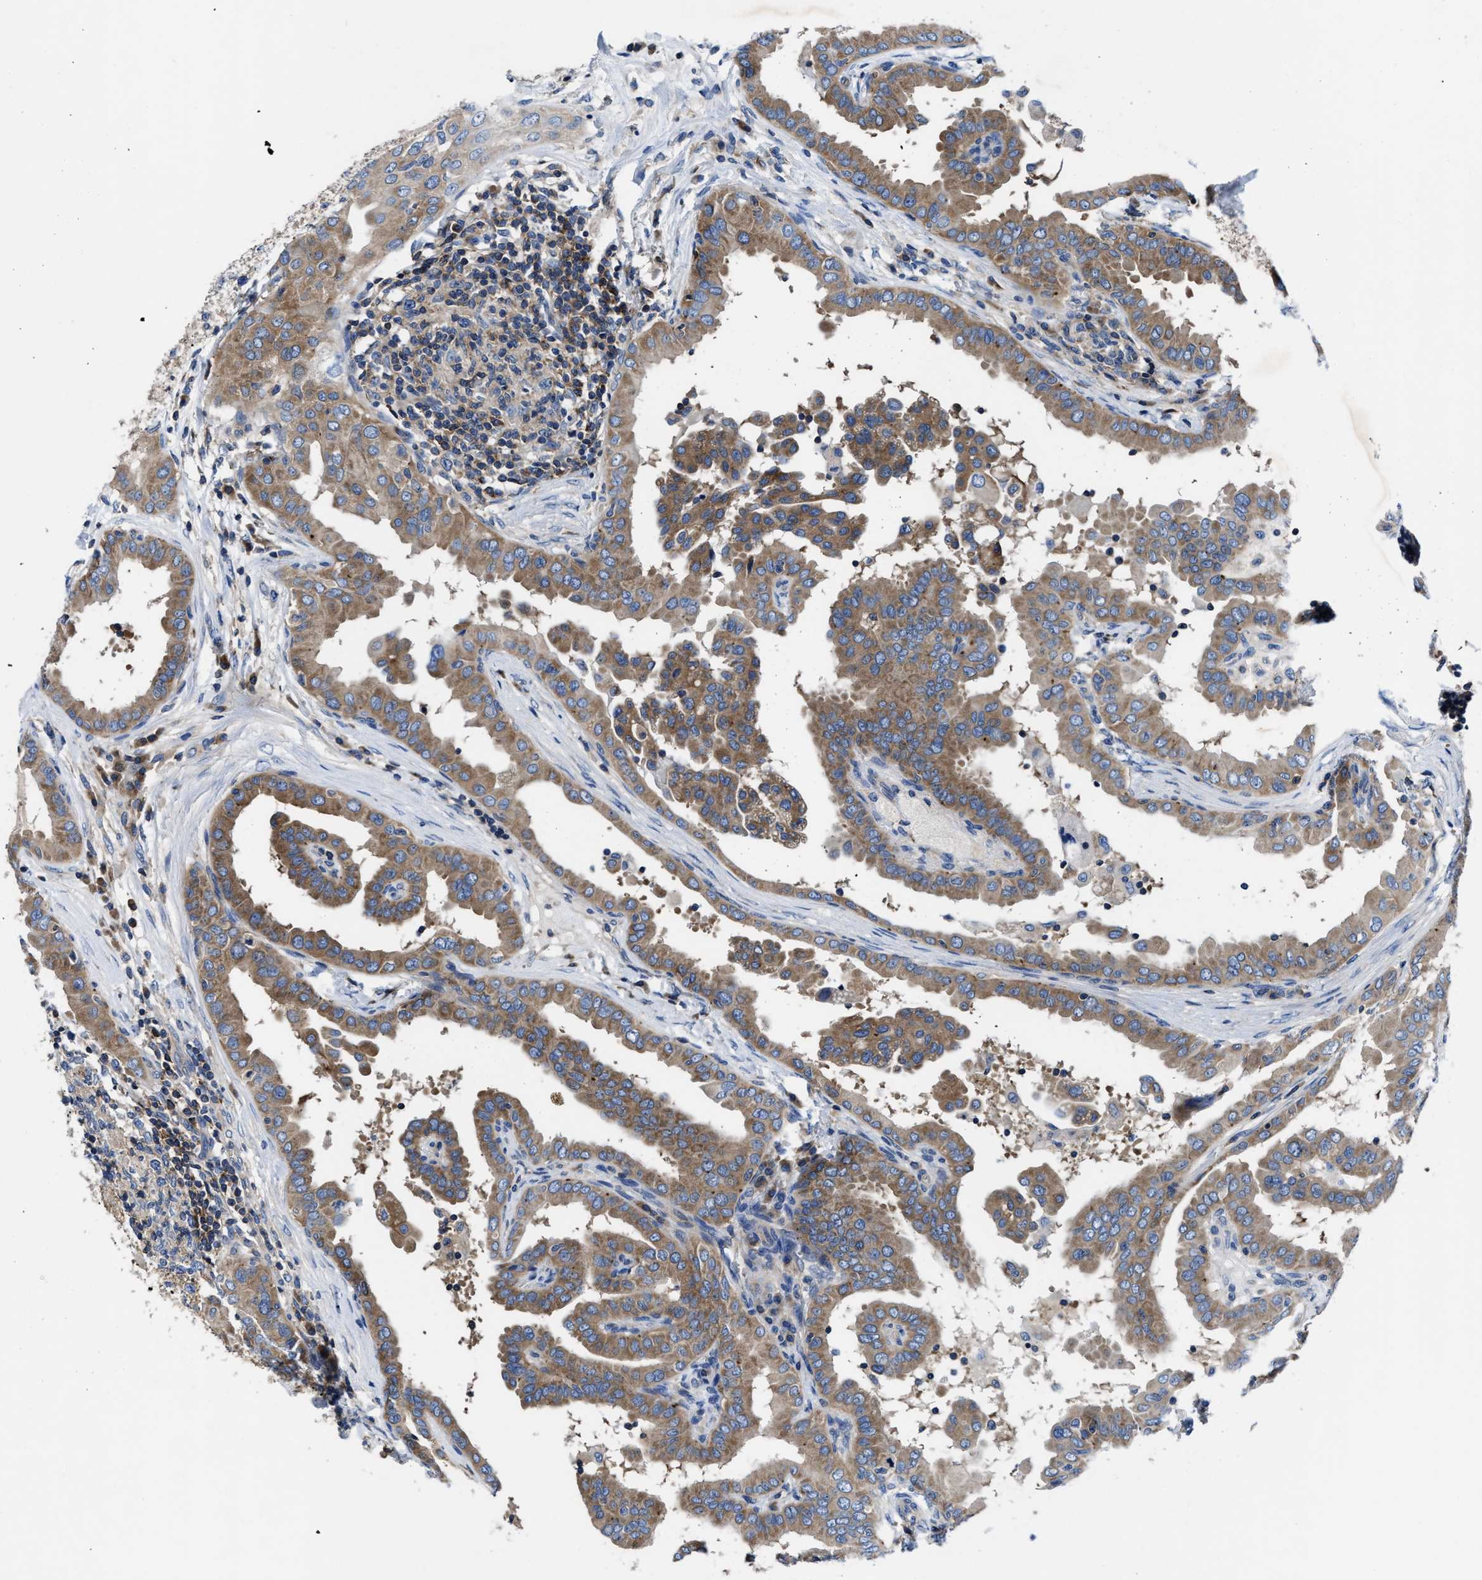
{"staining": {"intensity": "moderate", "quantity": ">75%", "location": "cytoplasmic/membranous"}, "tissue": "thyroid cancer", "cell_type": "Tumor cells", "image_type": "cancer", "snomed": [{"axis": "morphology", "description": "Papillary adenocarcinoma, NOS"}, {"axis": "topography", "description": "Thyroid gland"}], "caption": "A high-resolution image shows IHC staining of thyroid cancer (papillary adenocarcinoma), which reveals moderate cytoplasmic/membranous positivity in approximately >75% of tumor cells.", "gene": "PHLPP1", "patient": {"sex": "male", "age": 33}}